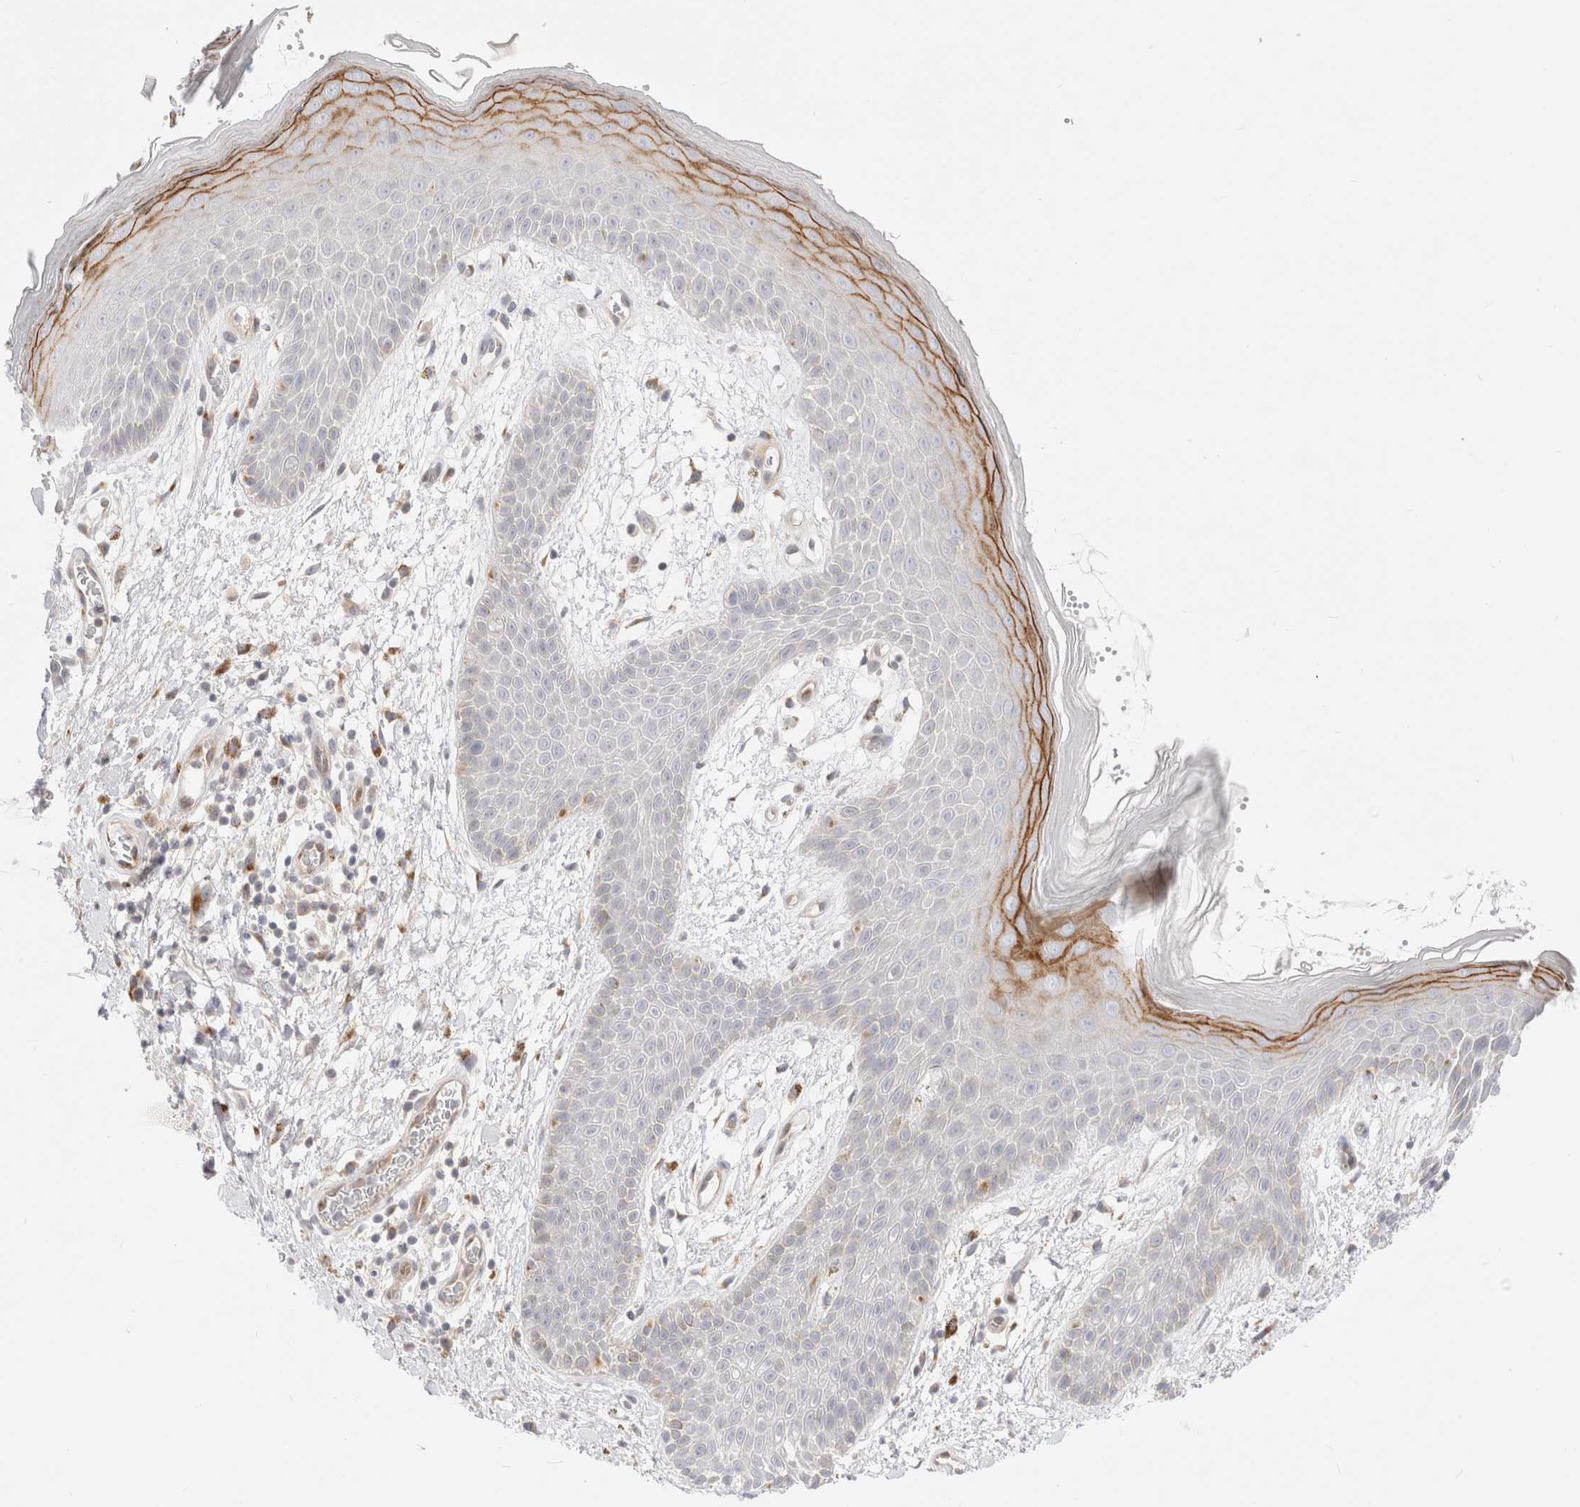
{"staining": {"intensity": "moderate", "quantity": "<25%", "location": "cytoplasmic/membranous"}, "tissue": "skin", "cell_type": "Epidermal cells", "image_type": "normal", "snomed": [{"axis": "morphology", "description": "Normal tissue, NOS"}, {"axis": "topography", "description": "Anal"}], "caption": "IHC histopathology image of unremarkable skin stained for a protein (brown), which reveals low levels of moderate cytoplasmic/membranous positivity in about <25% of epidermal cells.", "gene": "EFCAB13", "patient": {"sex": "male", "age": 74}}